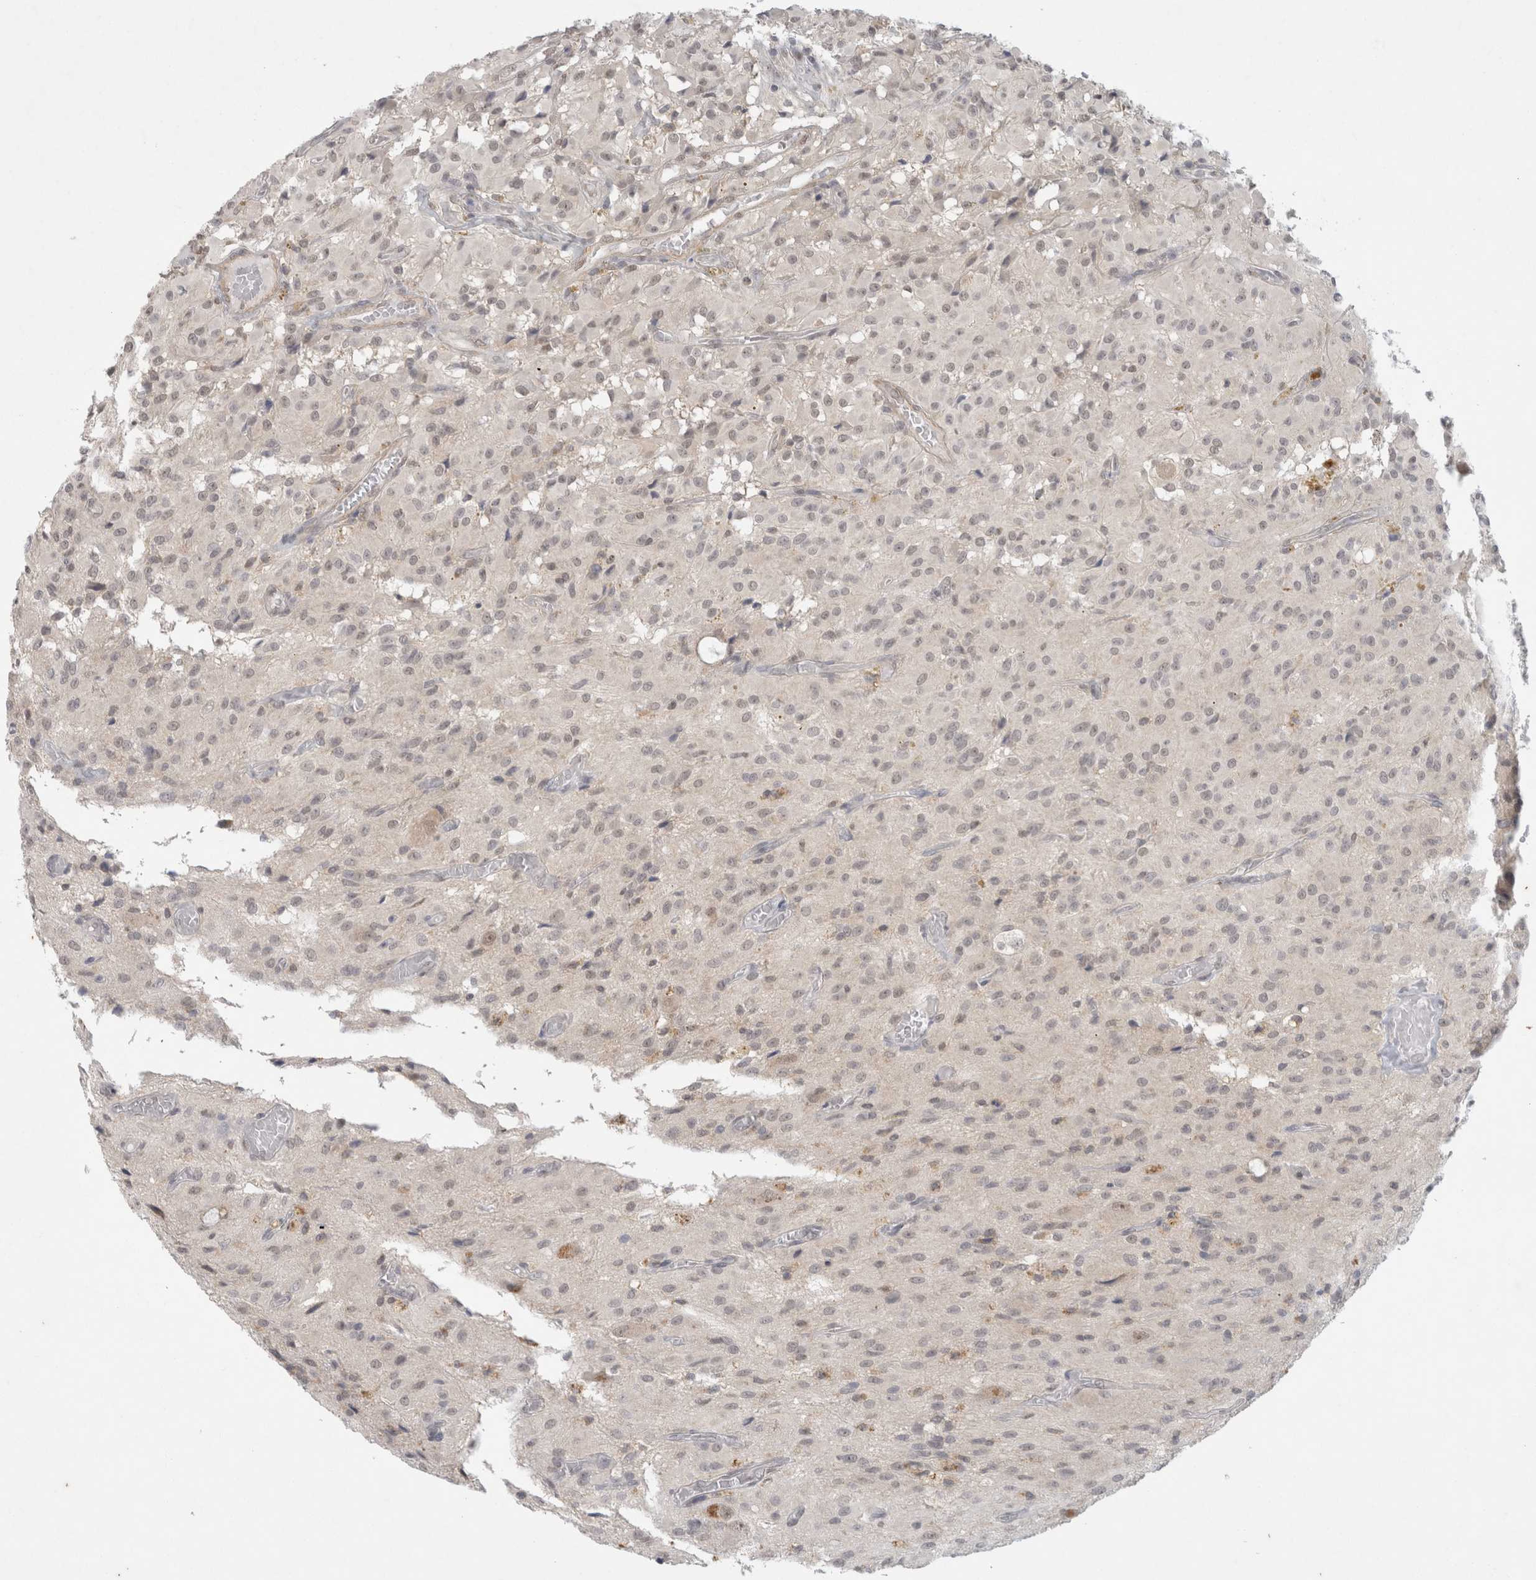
{"staining": {"intensity": "weak", "quantity": "25%-75%", "location": "nuclear"}, "tissue": "glioma", "cell_type": "Tumor cells", "image_type": "cancer", "snomed": [{"axis": "morphology", "description": "Glioma, malignant, High grade"}, {"axis": "topography", "description": "Brain"}], "caption": "A low amount of weak nuclear positivity is present in about 25%-75% of tumor cells in glioma tissue.", "gene": "FBXO42", "patient": {"sex": "female", "age": 59}}